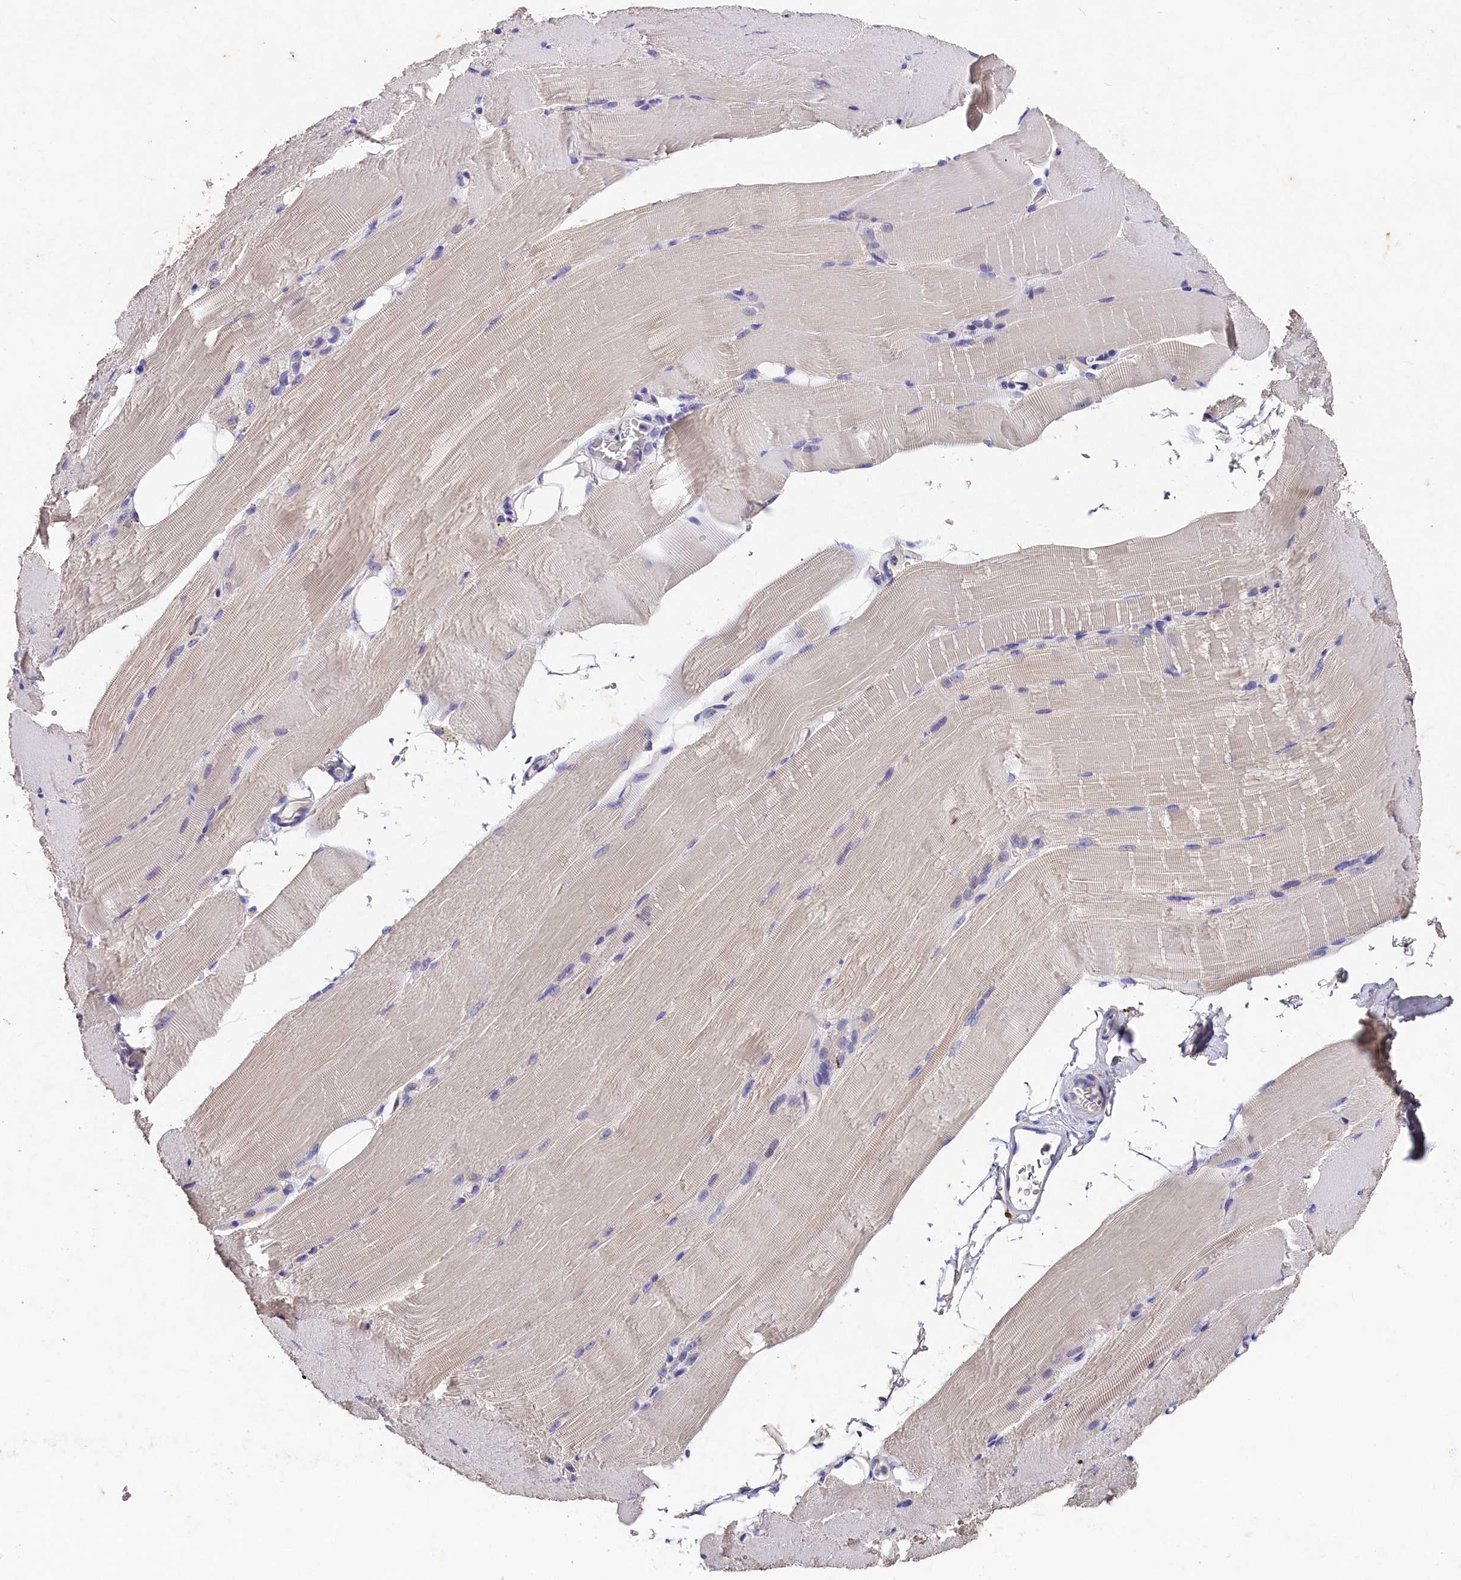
{"staining": {"intensity": "weak", "quantity": "<25%", "location": "cytoplasmic/membranous"}, "tissue": "skeletal muscle", "cell_type": "Myocytes", "image_type": "normal", "snomed": [{"axis": "morphology", "description": "Normal tissue, NOS"}, {"axis": "topography", "description": "Skeletal muscle"}, {"axis": "topography", "description": "Parathyroid gland"}], "caption": "Immunohistochemical staining of unremarkable skeletal muscle displays no significant positivity in myocytes.", "gene": "ST7L", "patient": {"sex": "female", "age": 37}}